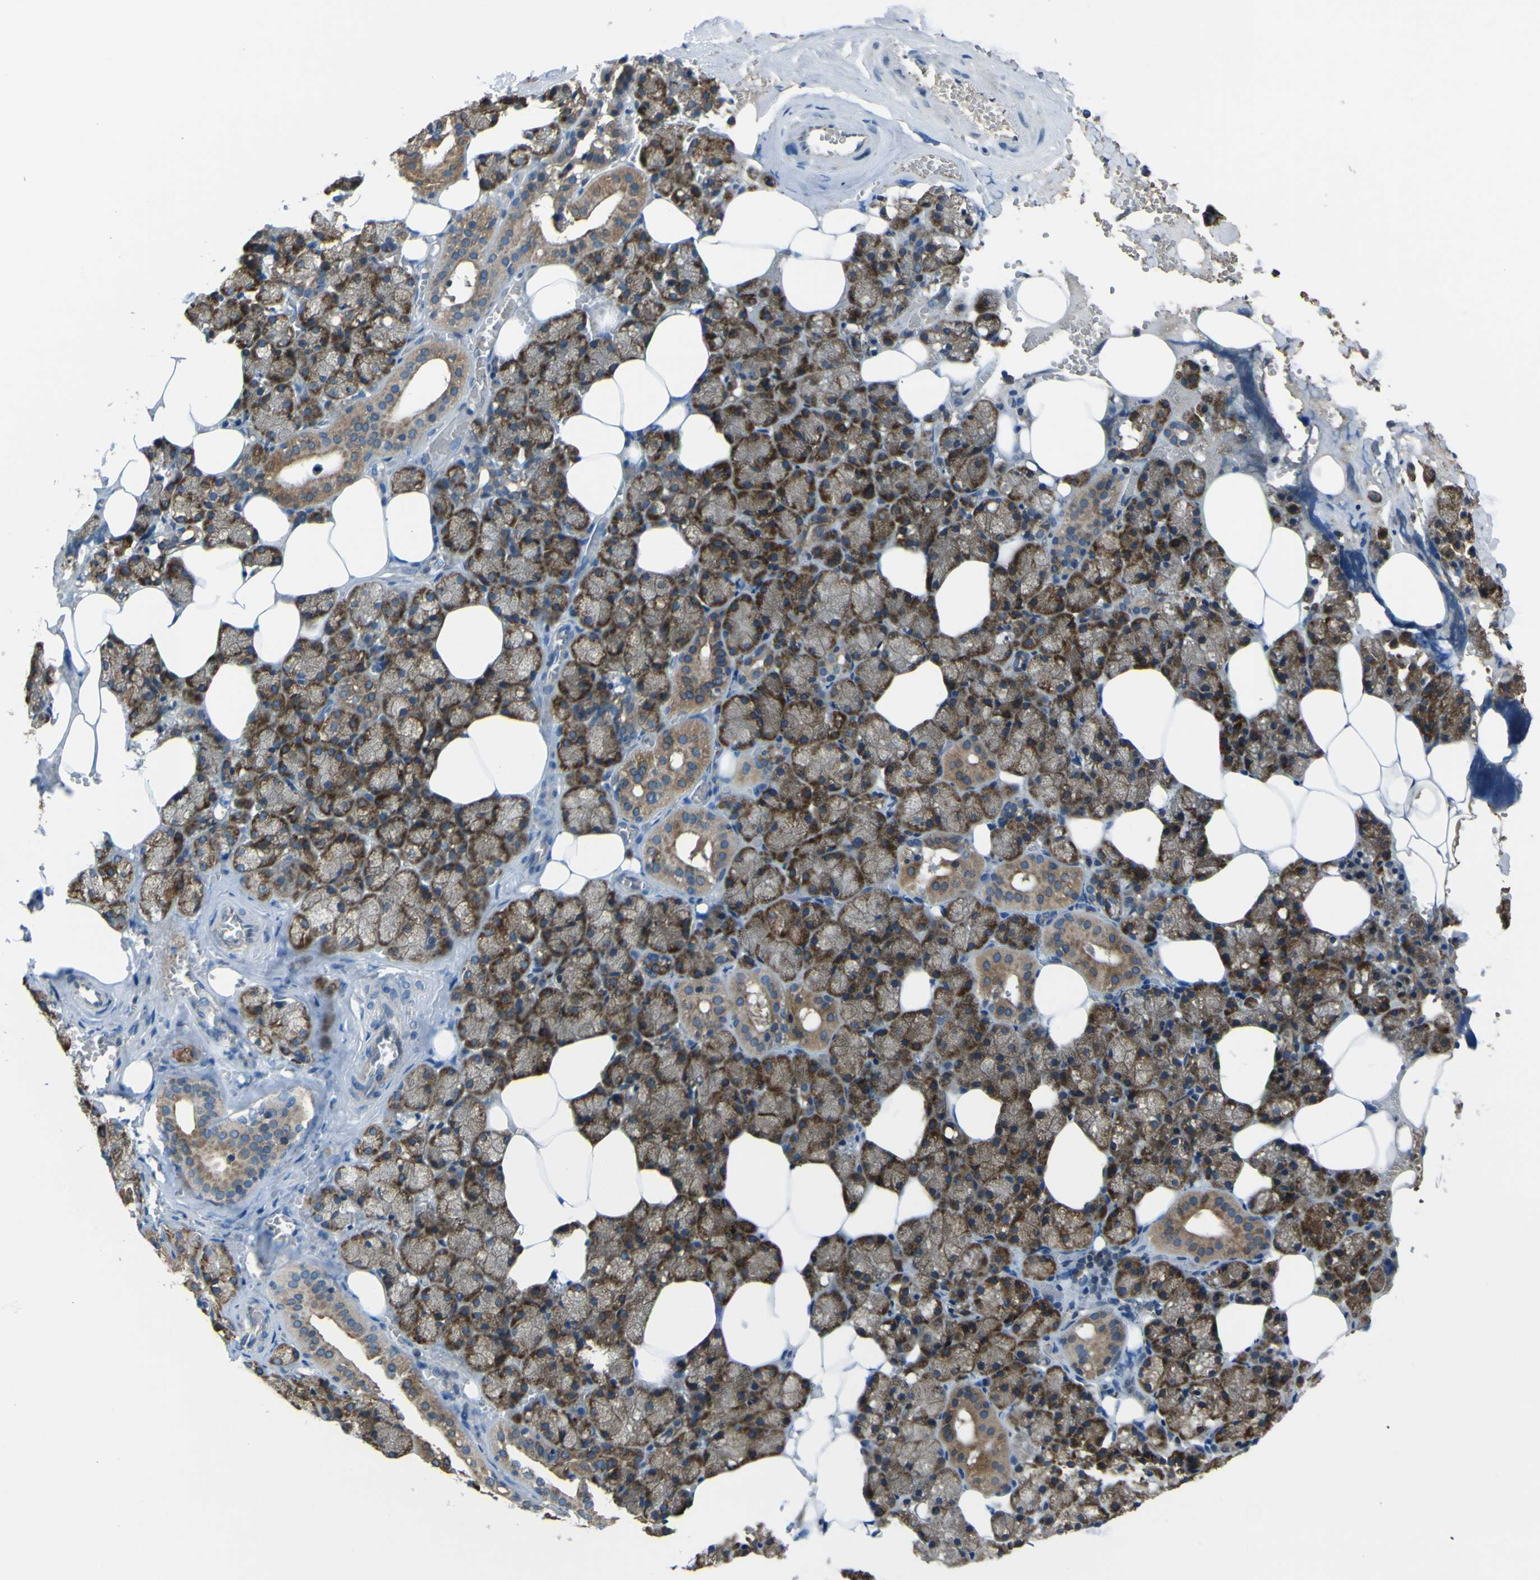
{"staining": {"intensity": "strong", "quantity": ">75%", "location": "cytoplasmic/membranous"}, "tissue": "salivary gland", "cell_type": "Glandular cells", "image_type": "normal", "snomed": [{"axis": "morphology", "description": "Normal tissue, NOS"}, {"axis": "topography", "description": "Salivary gland"}], "caption": "A photomicrograph showing strong cytoplasmic/membranous staining in approximately >75% of glandular cells in normal salivary gland, as visualized by brown immunohistochemical staining.", "gene": "STIM1", "patient": {"sex": "male", "age": 62}}